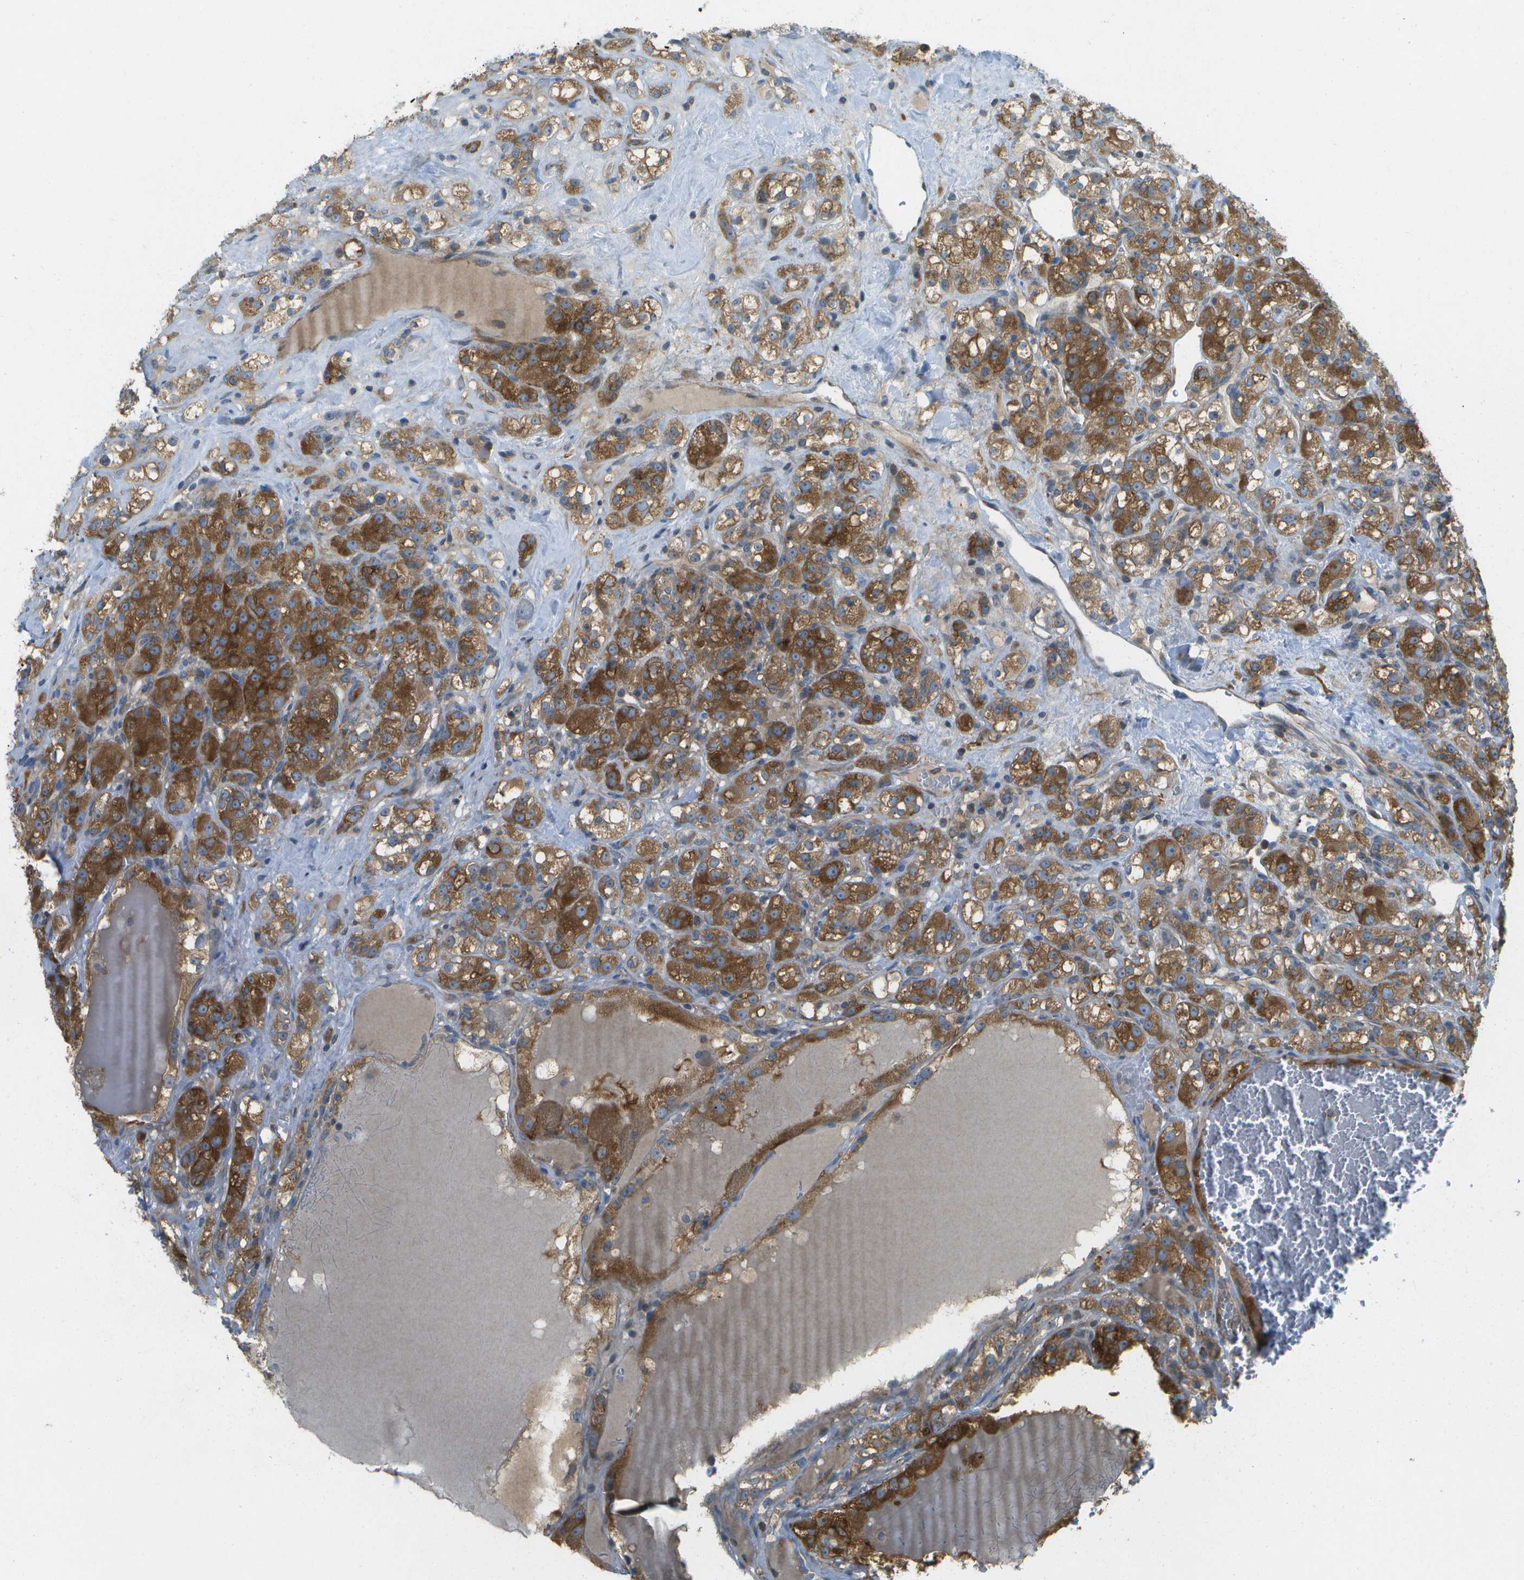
{"staining": {"intensity": "strong", "quantity": ">75%", "location": "cytoplasmic/membranous"}, "tissue": "renal cancer", "cell_type": "Tumor cells", "image_type": "cancer", "snomed": [{"axis": "morphology", "description": "Normal tissue, NOS"}, {"axis": "morphology", "description": "Adenocarcinoma, NOS"}, {"axis": "topography", "description": "Kidney"}], "caption": "Immunohistochemical staining of renal adenocarcinoma exhibits strong cytoplasmic/membranous protein positivity in about >75% of tumor cells. Nuclei are stained in blue.", "gene": "WNK2", "patient": {"sex": "male", "age": 61}}